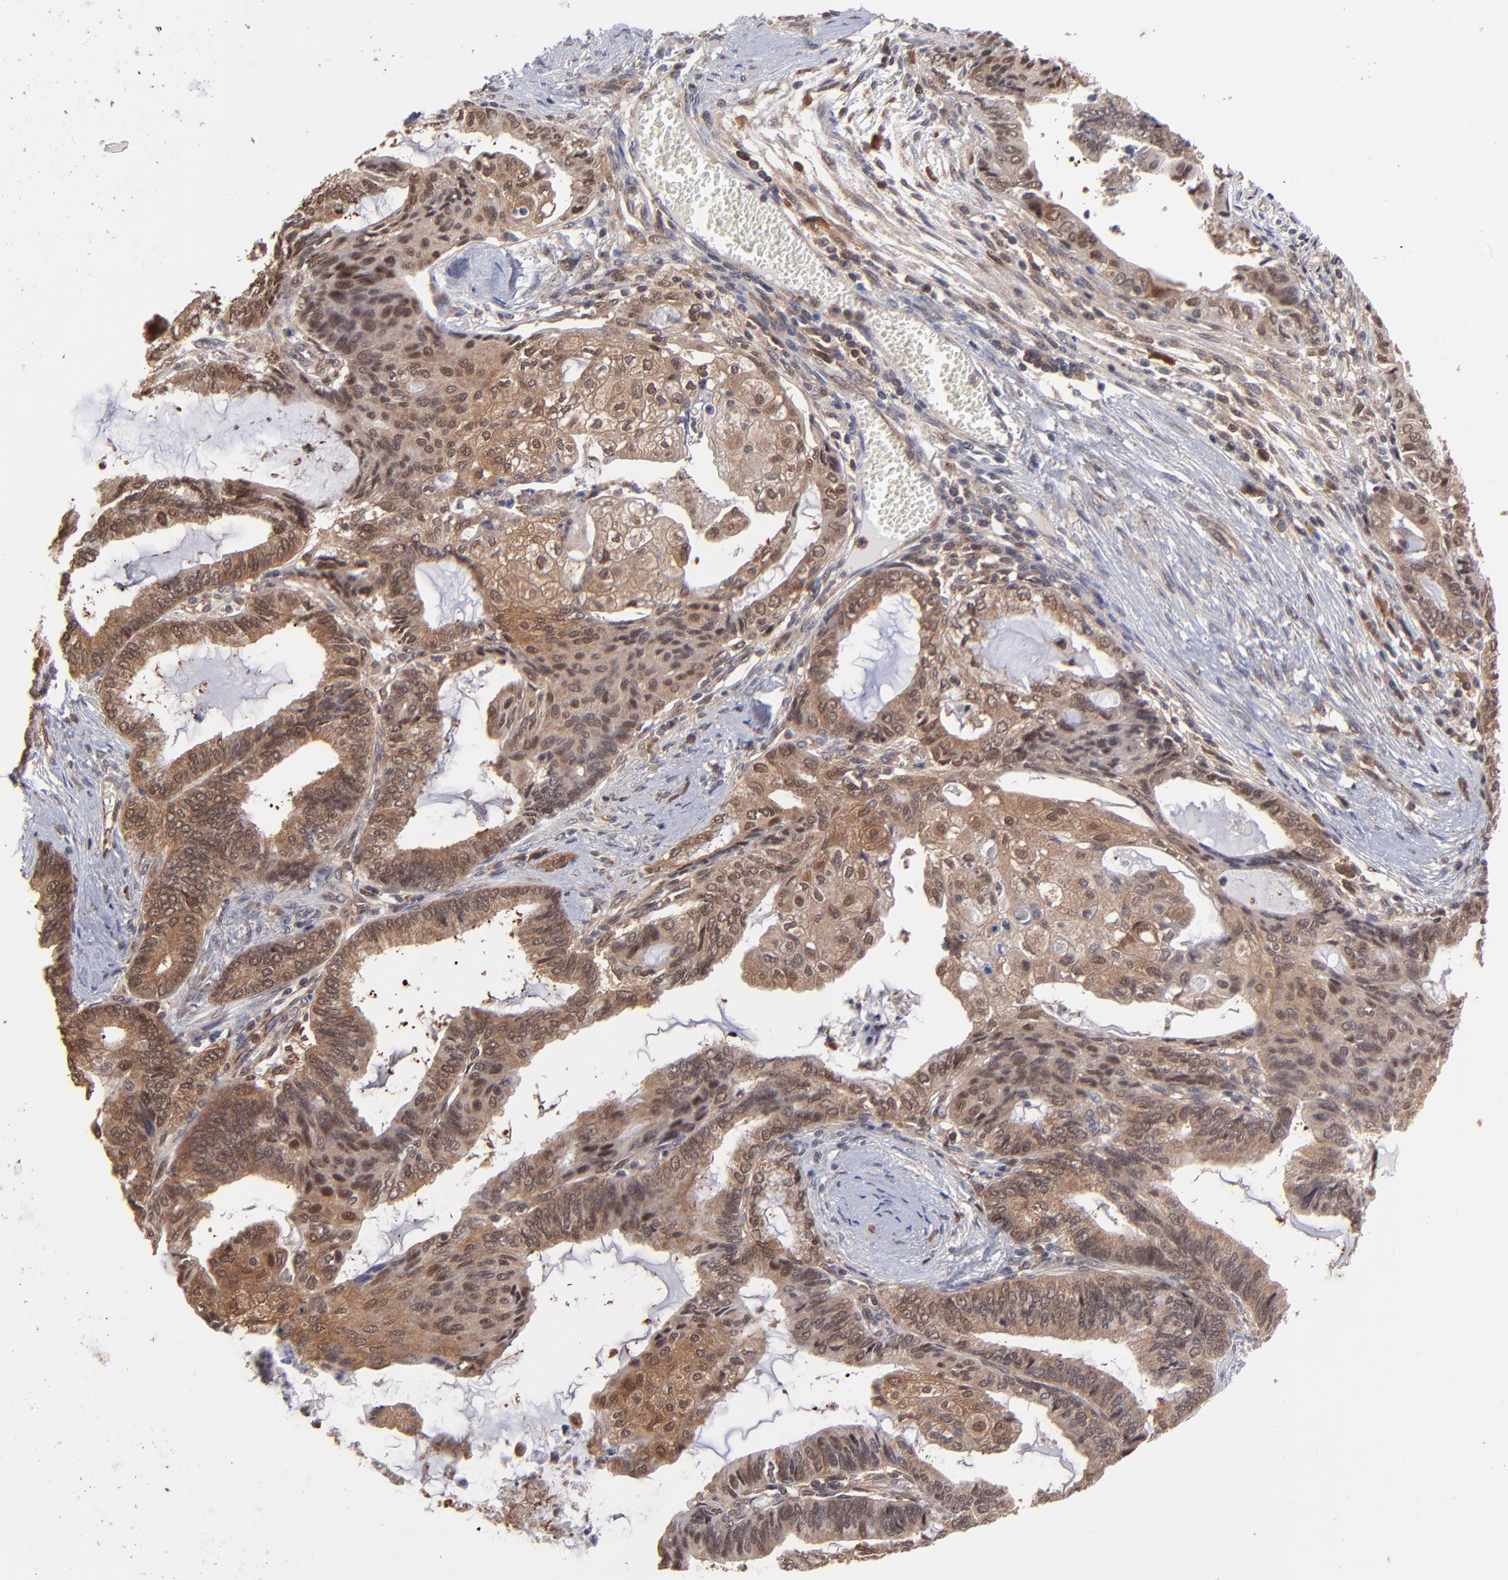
{"staining": {"intensity": "strong", "quantity": ">75%", "location": "cytoplasmic/membranous,nuclear"}, "tissue": "endometrial cancer", "cell_type": "Tumor cells", "image_type": "cancer", "snomed": [{"axis": "morphology", "description": "Adenocarcinoma, NOS"}, {"axis": "topography", "description": "Endometrium"}], "caption": "Immunohistochemistry of human endometrial cancer (adenocarcinoma) reveals high levels of strong cytoplasmic/membranous and nuclear expression in about >75% of tumor cells.", "gene": "PSMA6", "patient": {"sex": "female", "age": 79}}